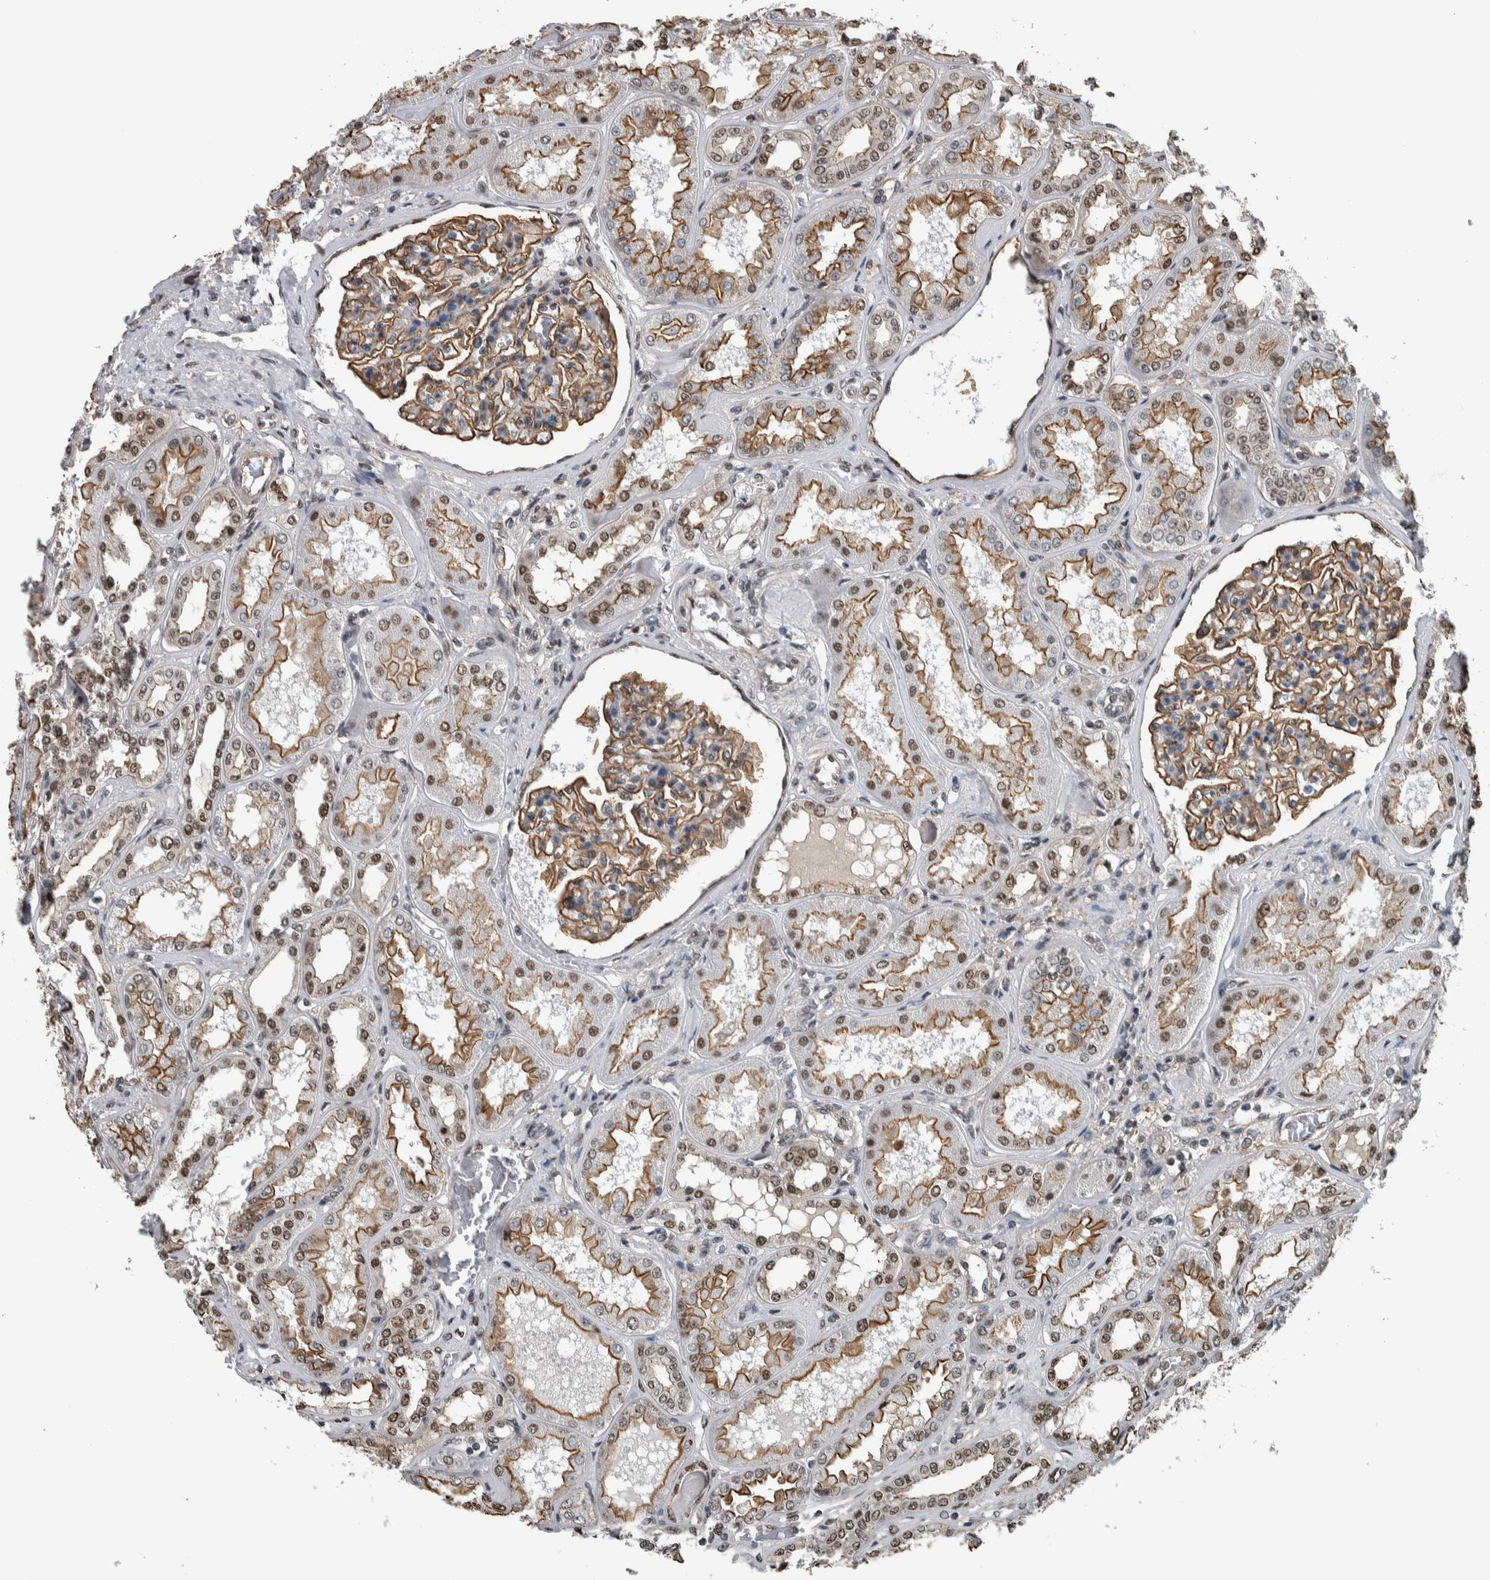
{"staining": {"intensity": "moderate", "quantity": ">75%", "location": "cytoplasmic/membranous"}, "tissue": "kidney", "cell_type": "Cells in glomeruli", "image_type": "normal", "snomed": [{"axis": "morphology", "description": "Normal tissue, NOS"}, {"axis": "topography", "description": "Kidney"}], "caption": "A medium amount of moderate cytoplasmic/membranous staining is appreciated in approximately >75% of cells in glomeruli in benign kidney.", "gene": "FAM135B", "patient": {"sex": "female", "age": 56}}